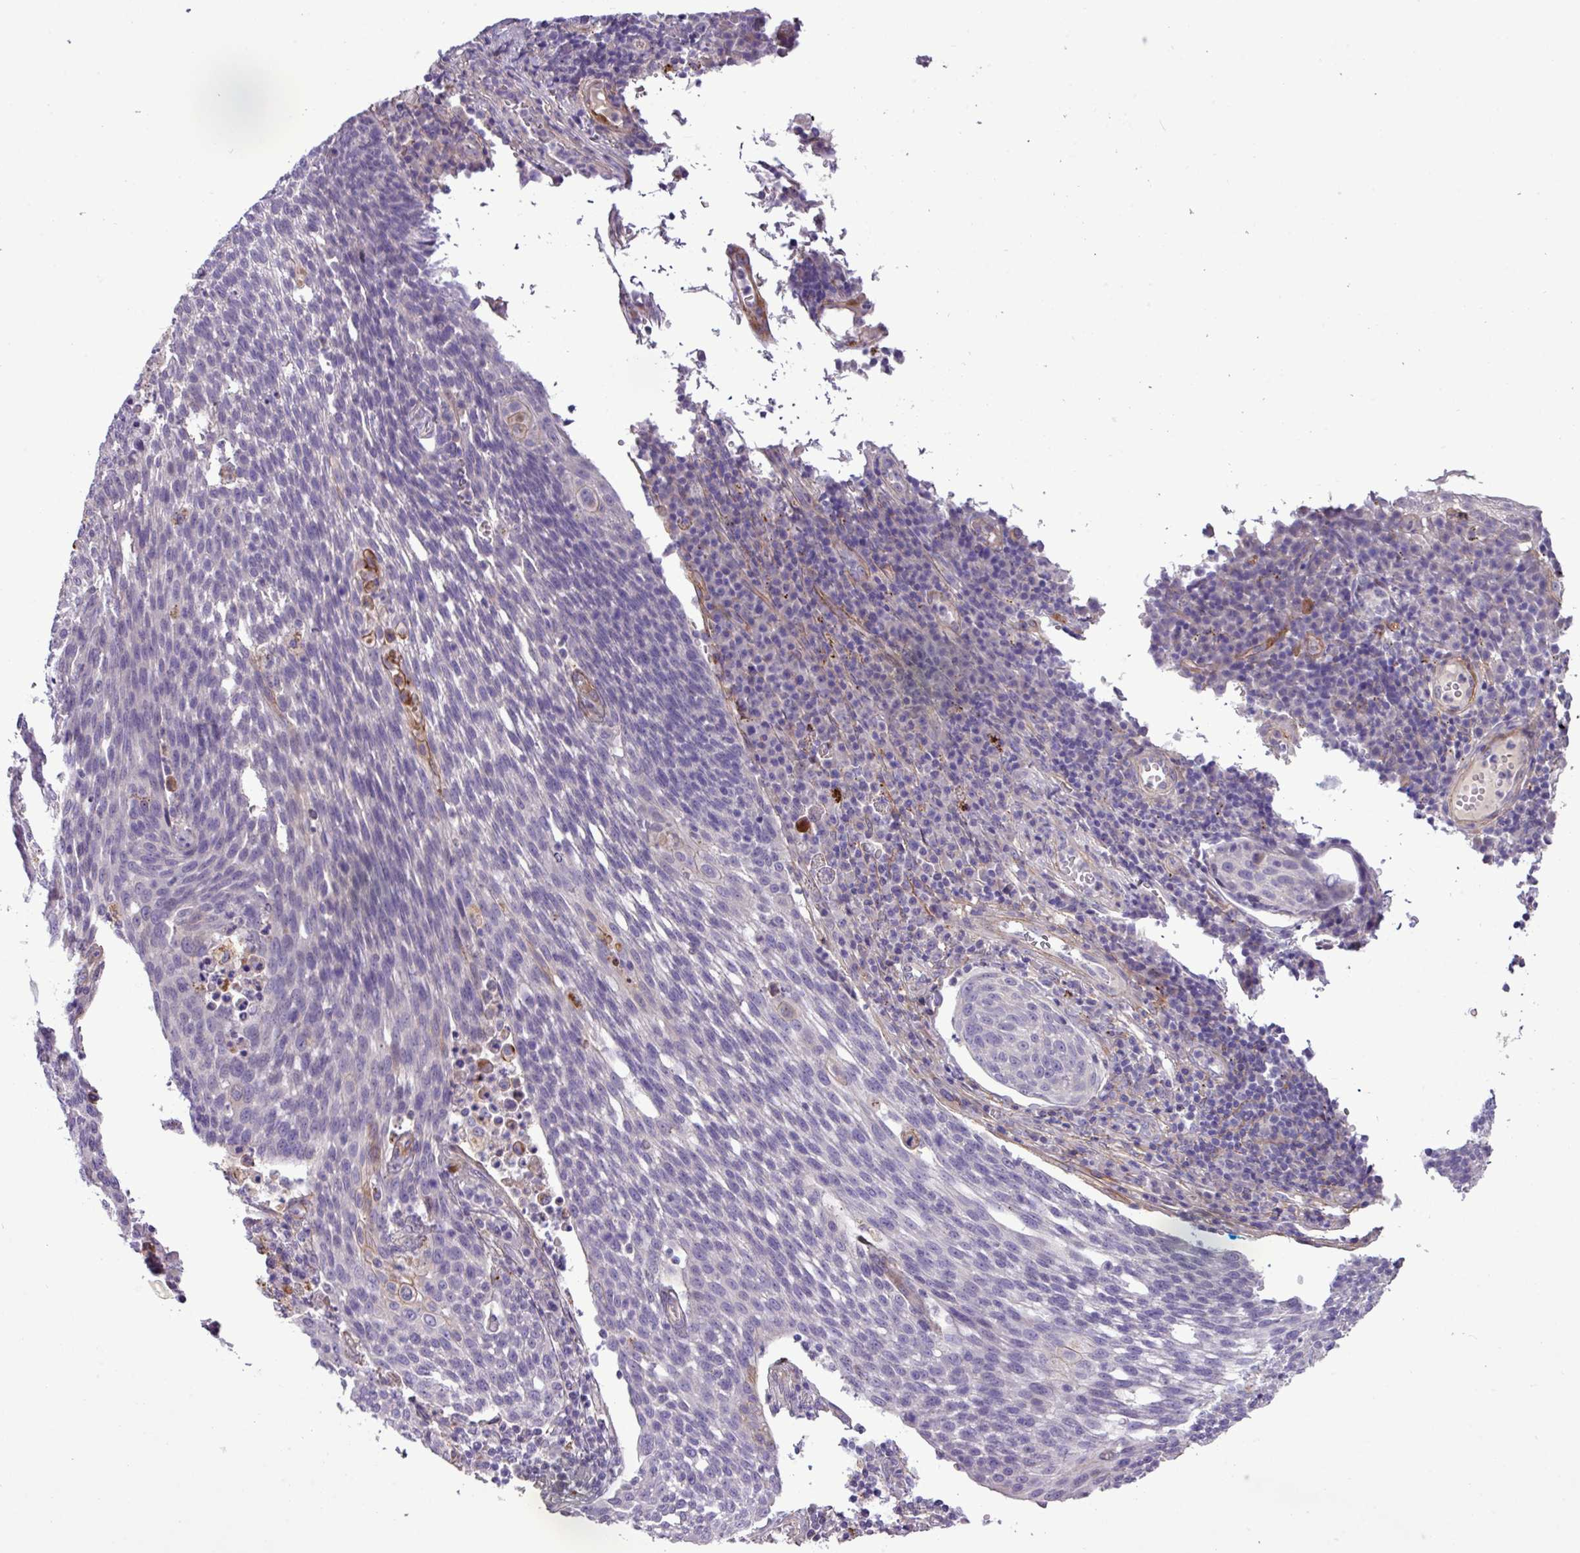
{"staining": {"intensity": "negative", "quantity": "none", "location": "none"}, "tissue": "cervical cancer", "cell_type": "Tumor cells", "image_type": "cancer", "snomed": [{"axis": "morphology", "description": "Squamous cell carcinoma, NOS"}, {"axis": "topography", "description": "Cervix"}], "caption": "Immunohistochemical staining of cervical squamous cell carcinoma demonstrates no significant positivity in tumor cells.", "gene": "CD248", "patient": {"sex": "female", "age": 34}}